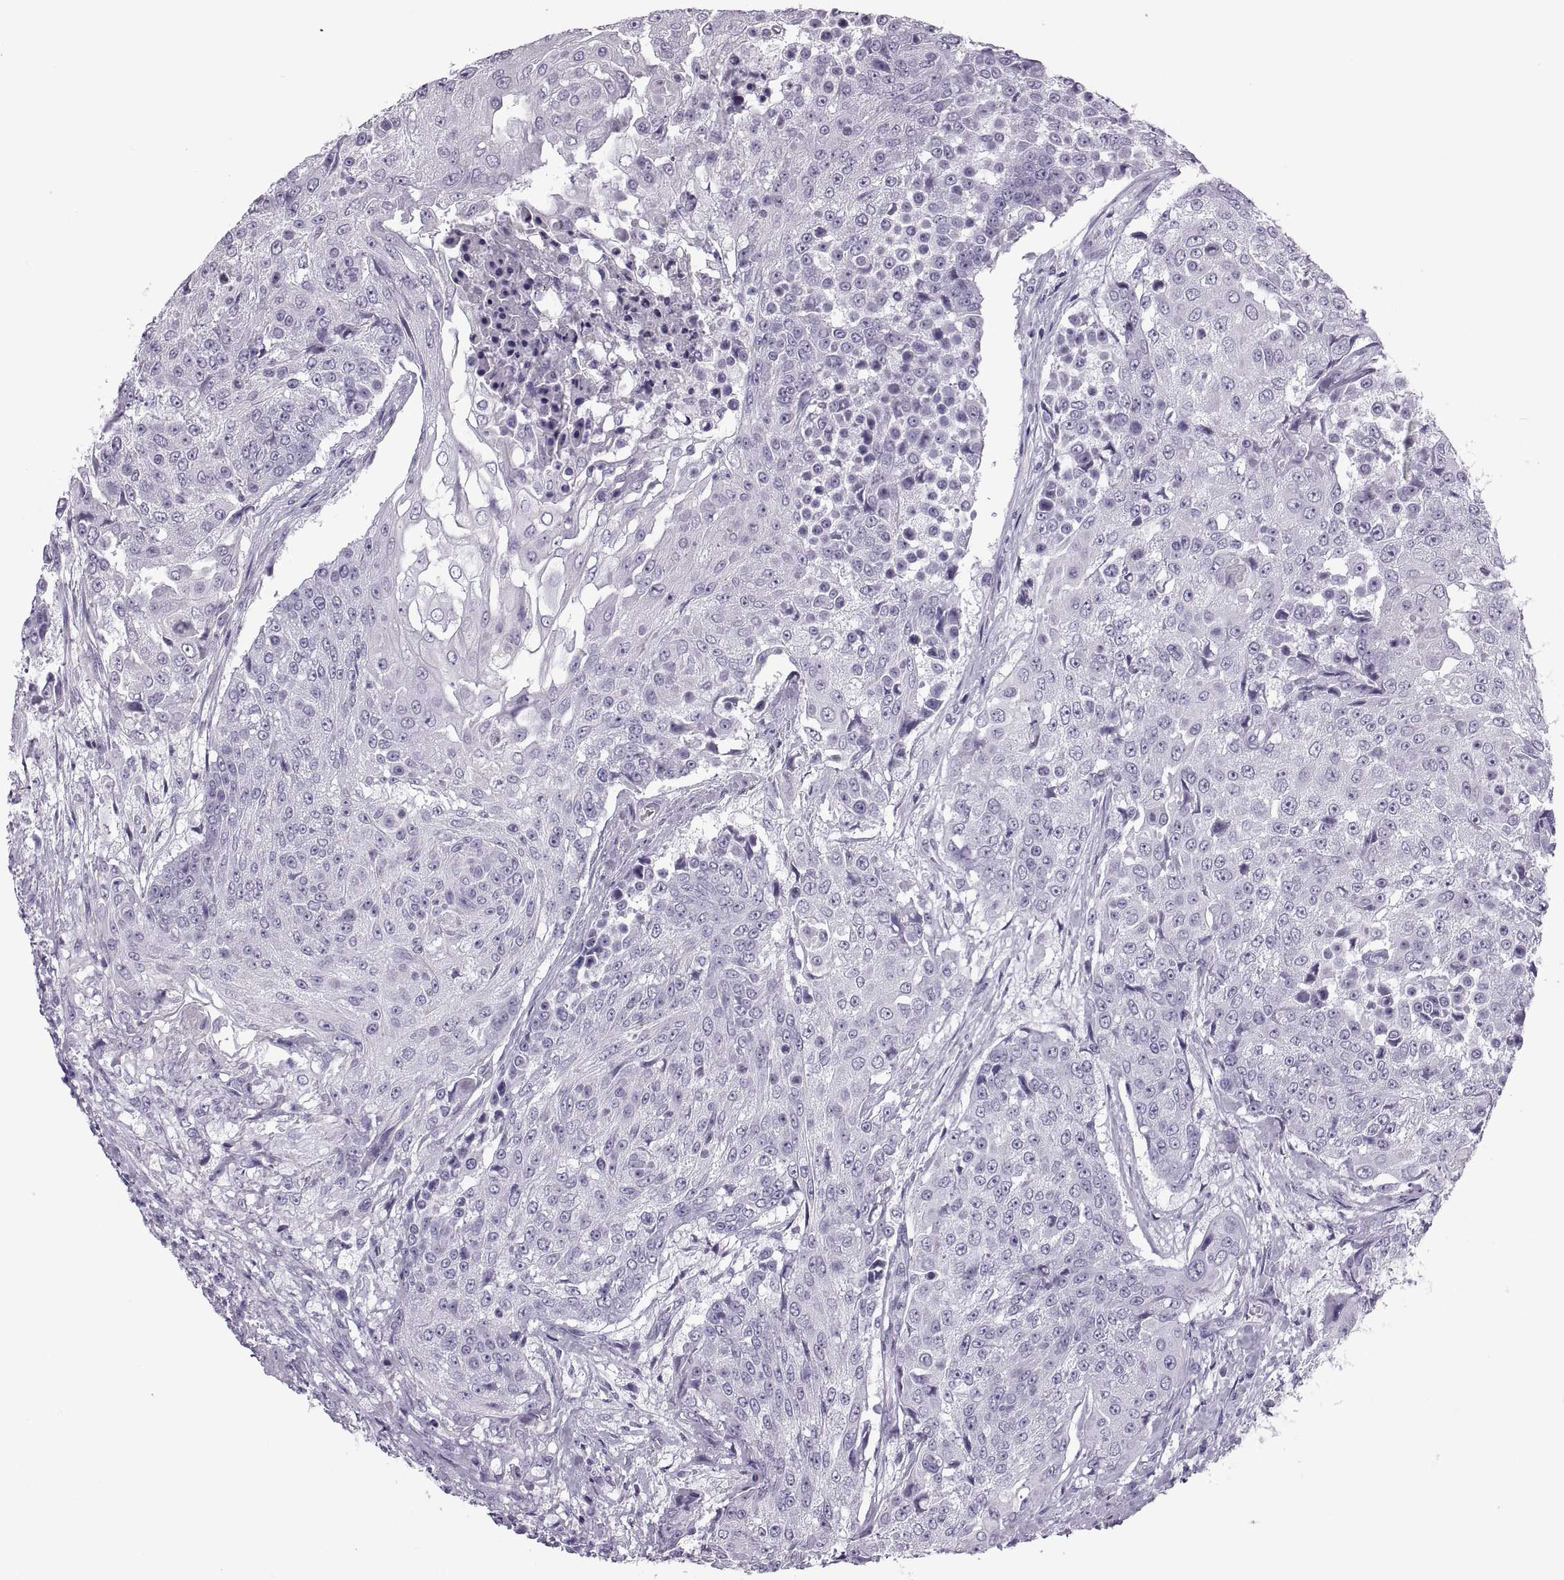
{"staining": {"intensity": "negative", "quantity": "none", "location": "none"}, "tissue": "urothelial cancer", "cell_type": "Tumor cells", "image_type": "cancer", "snomed": [{"axis": "morphology", "description": "Urothelial carcinoma, High grade"}, {"axis": "topography", "description": "Urinary bladder"}], "caption": "A photomicrograph of urothelial cancer stained for a protein shows no brown staining in tumor cells.", "gene": "RLBP1", "patient": {"sex": "female", "age": 63}}